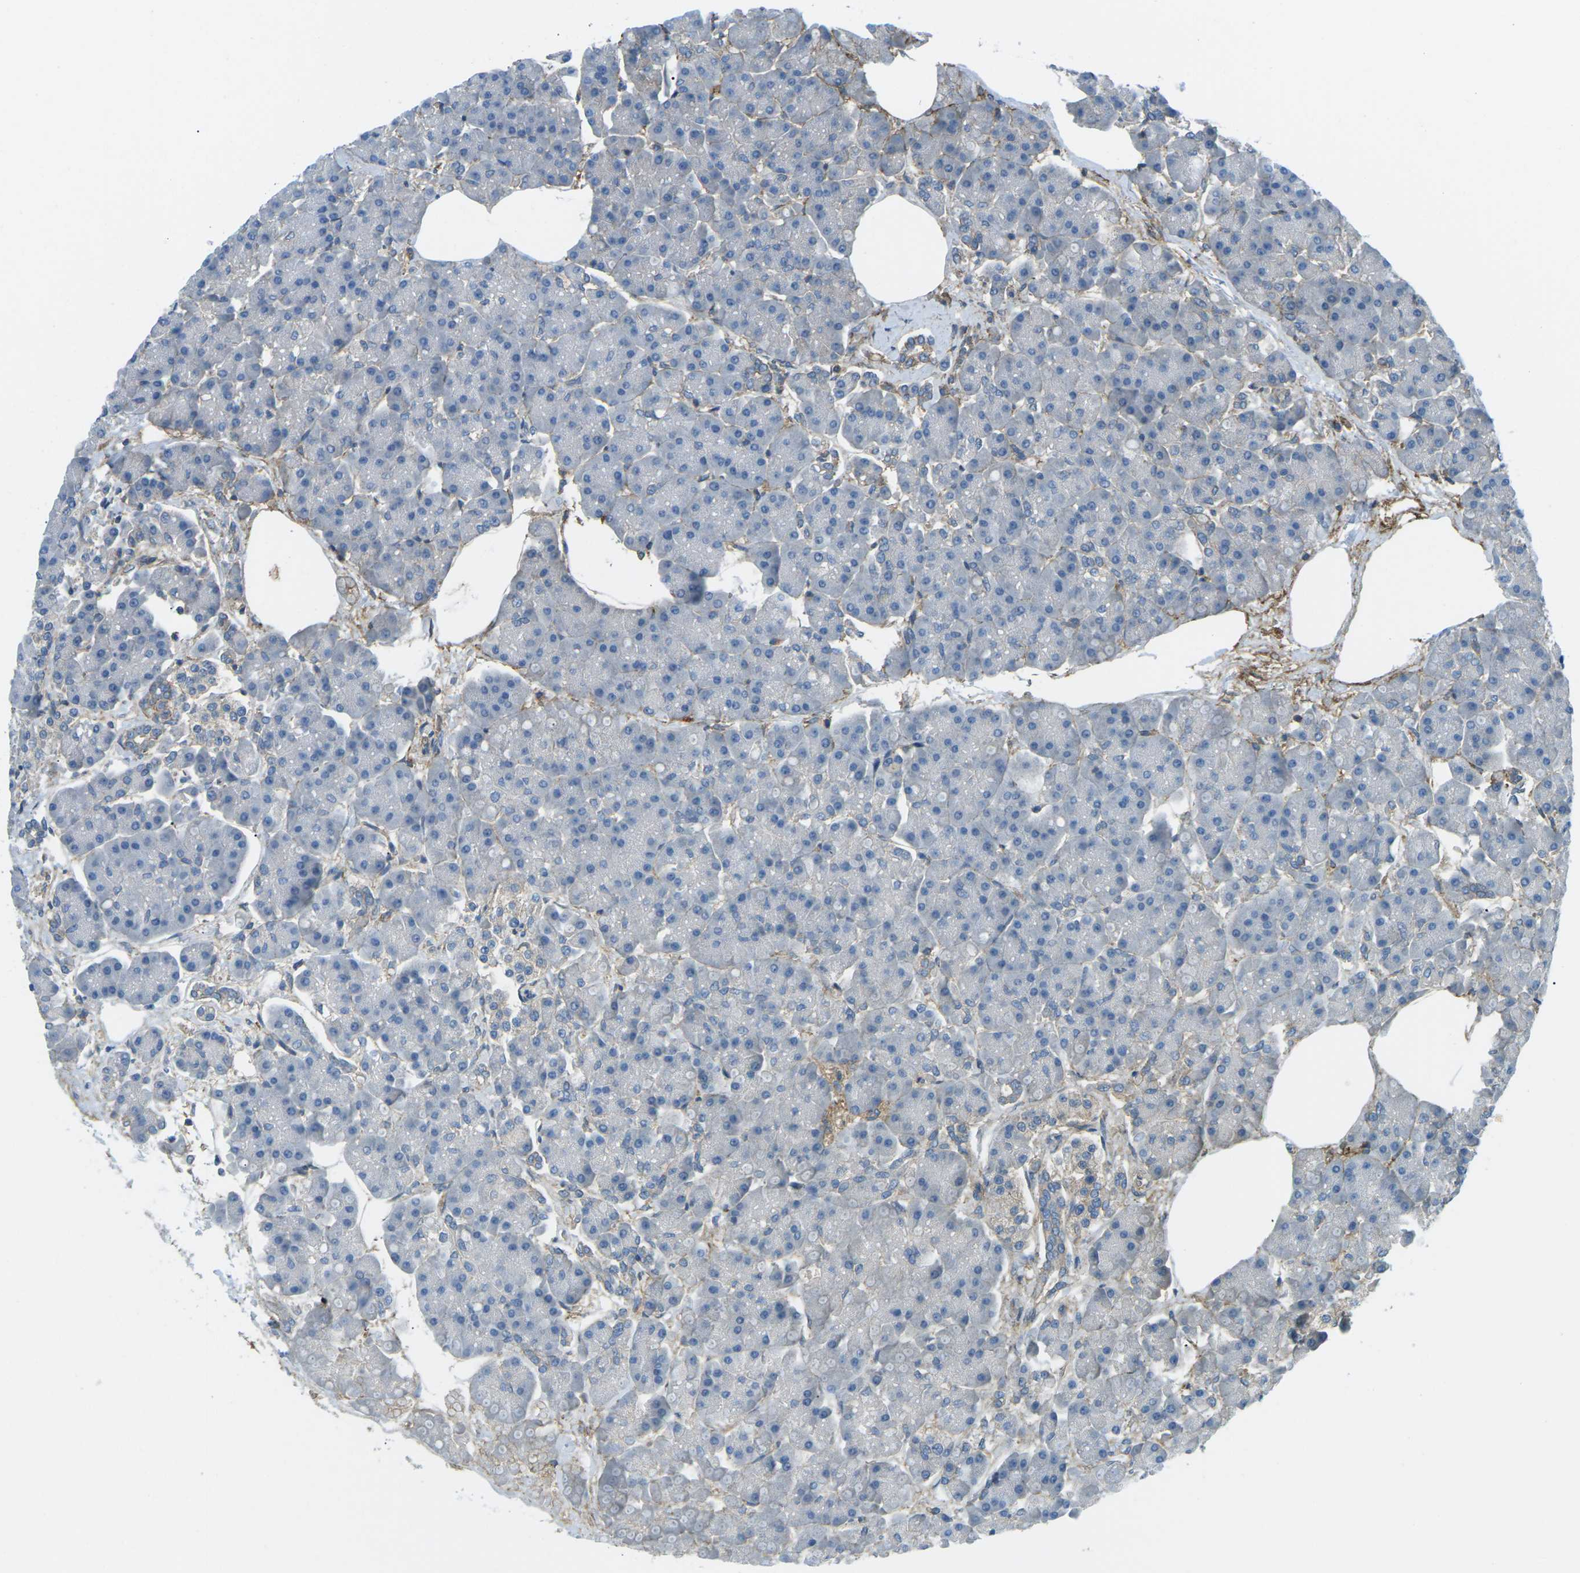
{"staining": {"intensity": "negative", "quantity": "none", "location": "none"}, "tissue": "pancreas", "cell_type": "Exocrine glandular cells", "image_type": "normal", "snomed": [{"axis": "morphology", "description": "Normal tissue, NOS"}, {"axis": "topography", "description": "Pancreas"}], "caption": "Immunohistochemistry photomicrograph of normal pancreas: pancreas stained with DAB demonstrates no significant protein positivity in exocrine glandular cells. (DAB (3,3'-diaminobenzidine) immunohistochemistry with hematoxylin counter stain).", "gene": "CD47", "patient": {"sex": "female", "age": 70}}